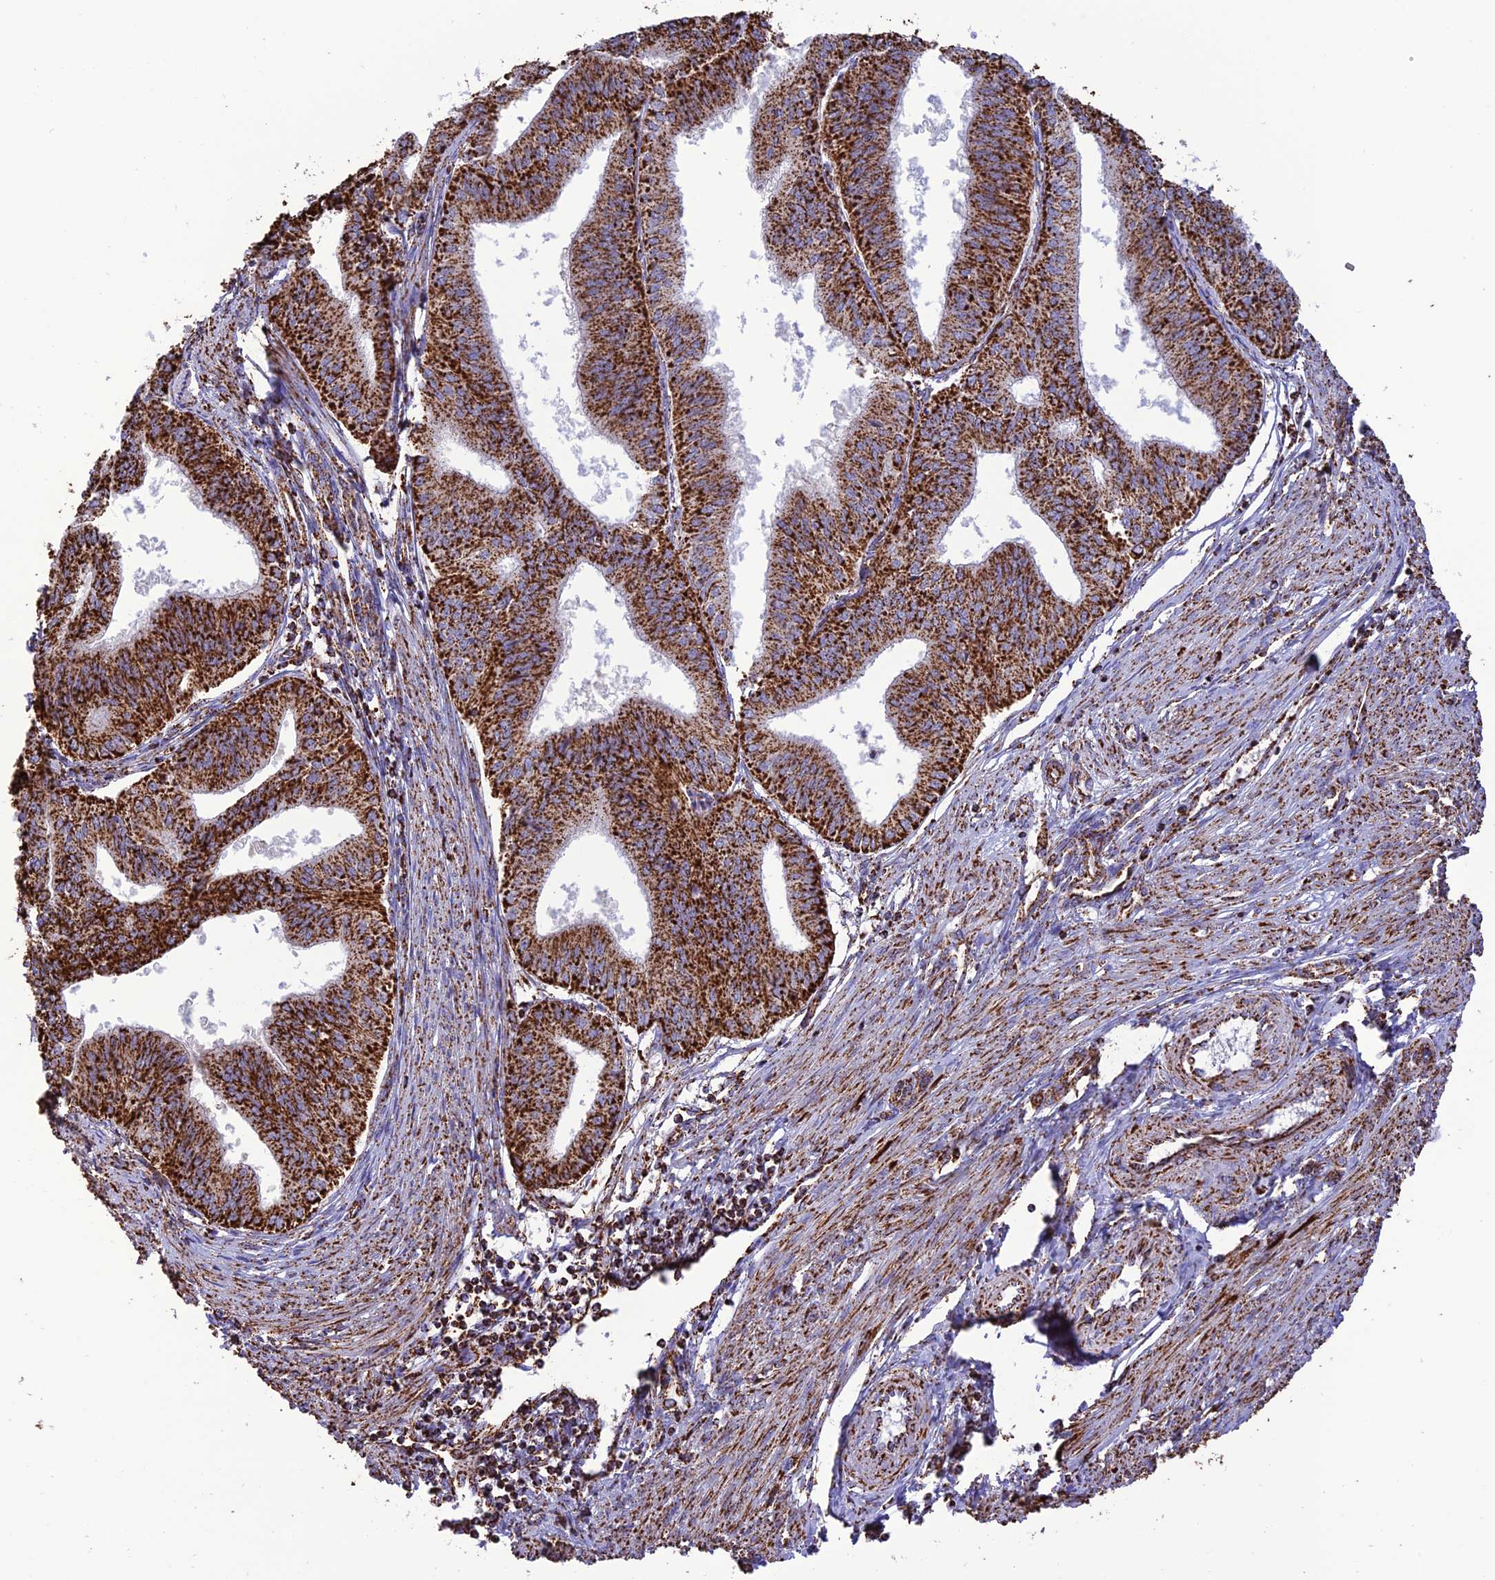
{"staining": {"intensity": "strong", "quantity": ">75%", "location": "cytoplasmic/membranous"}, "tissue": "endometrial cancer", "cell_type": "Tumor cells", "image_type": "cancer", "snomed": [{"axis": "morphology", "description": "Adenocarcinoma, NOS"}, {"axis": "topography", "description": "Endometrium"}], "caption": "A high amount of strong cytoplasmic/membranous positivity is present in approximately >75% of tumor cells in endometrial adenocarcinoma tissue.", "gene": "NDUFAF1", "patient": {"sex": "female", "age": 50}}